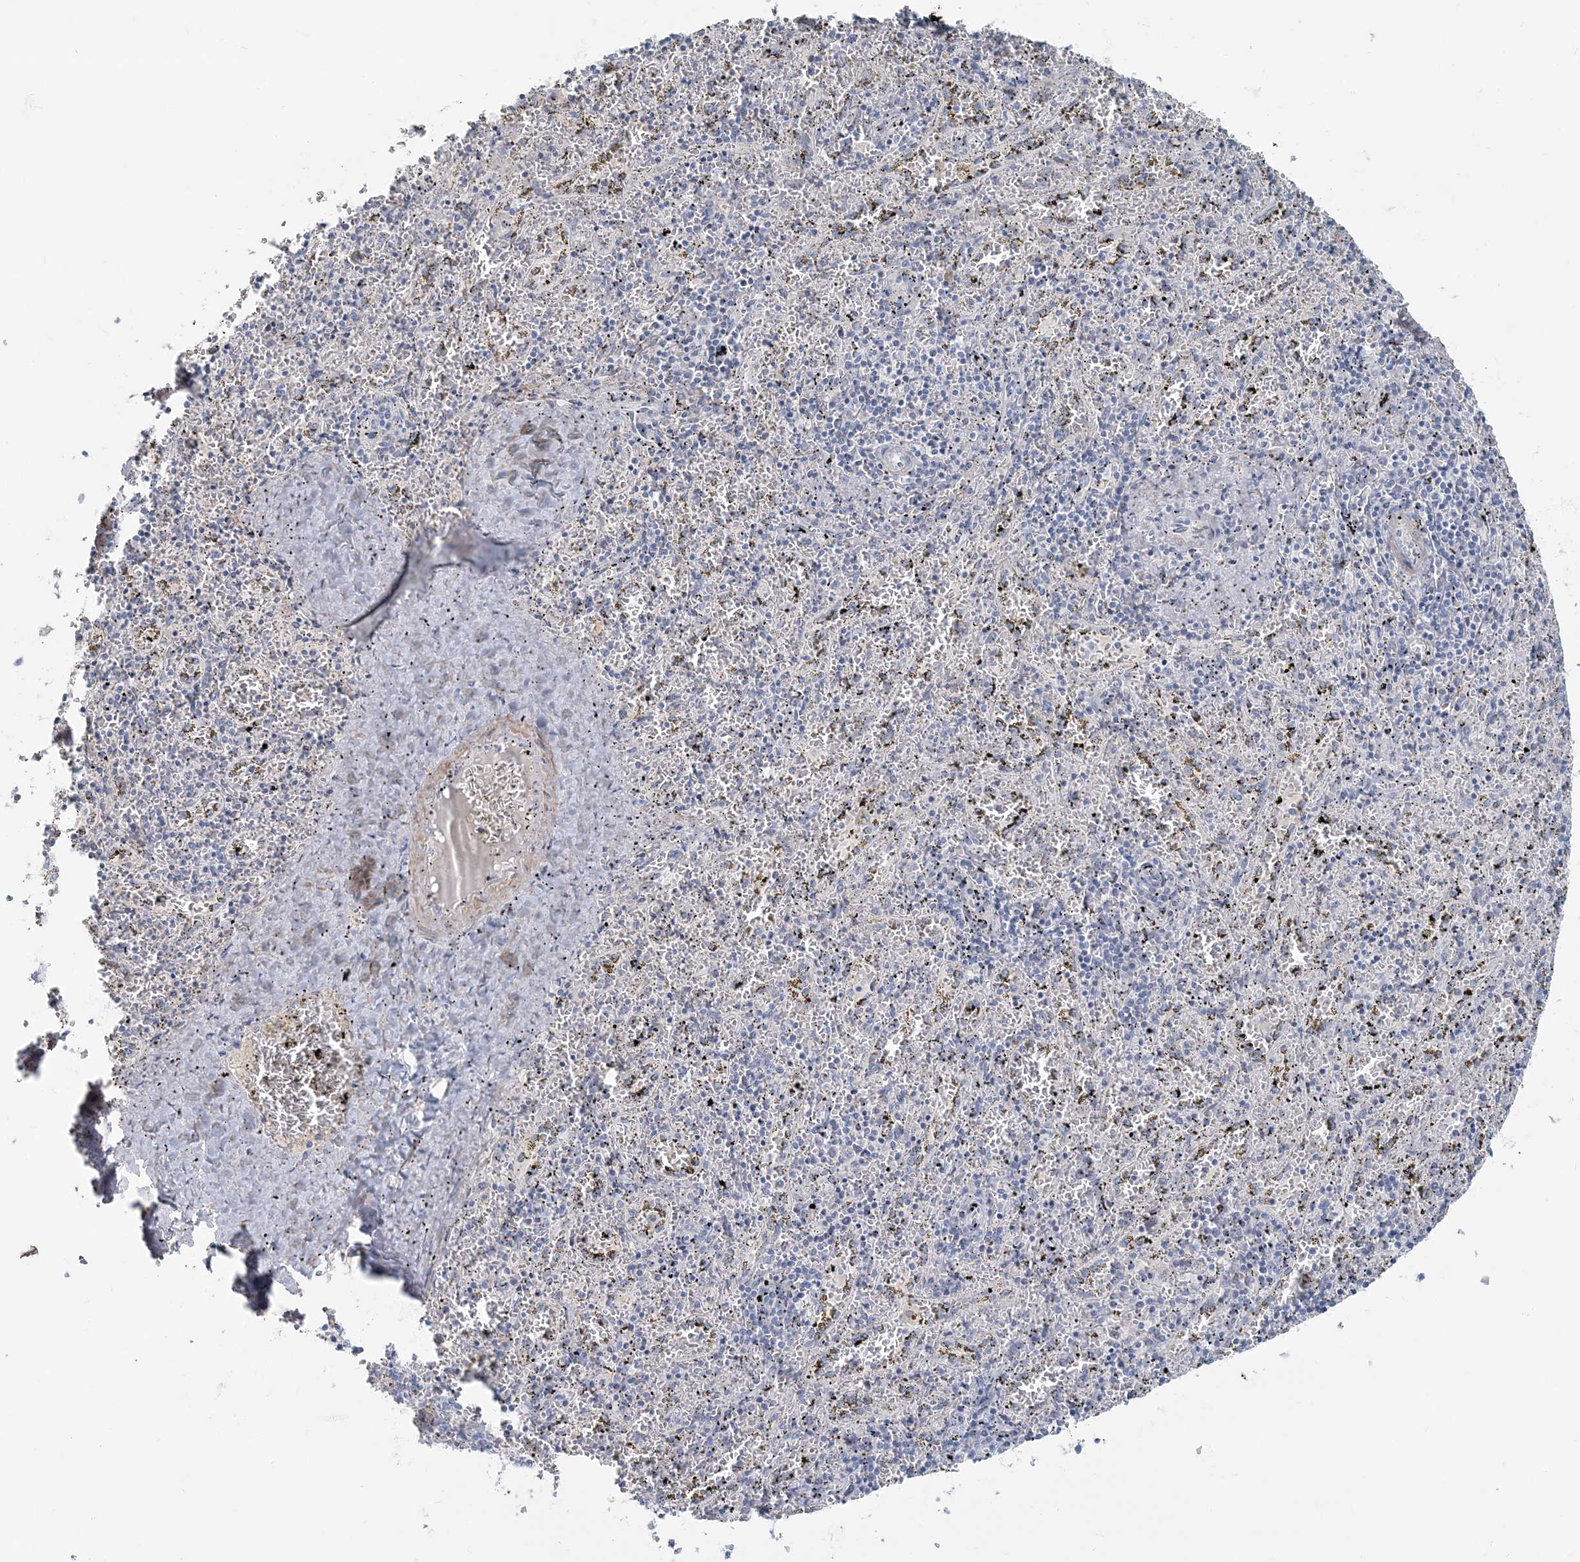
{"staining": {"intensity": "negative", "quantity": "none", "location": "none"}, "tissue": "spleen", "cell_type": "Cells in red pulp", "image_type": "normal", "snomed": [{"axis": "morphology", "description": "Normal tissue, NOS"}, {"axis": "topography", "description": "Spleen"}], "caption": "Immunohistochemistry (IHC) of benign spleen demonstrates no staining in cells in red pulp. (DAB IHC, high magnification).", "gene": "MYOT", "patient": {"sex": "male", "age": 11}}